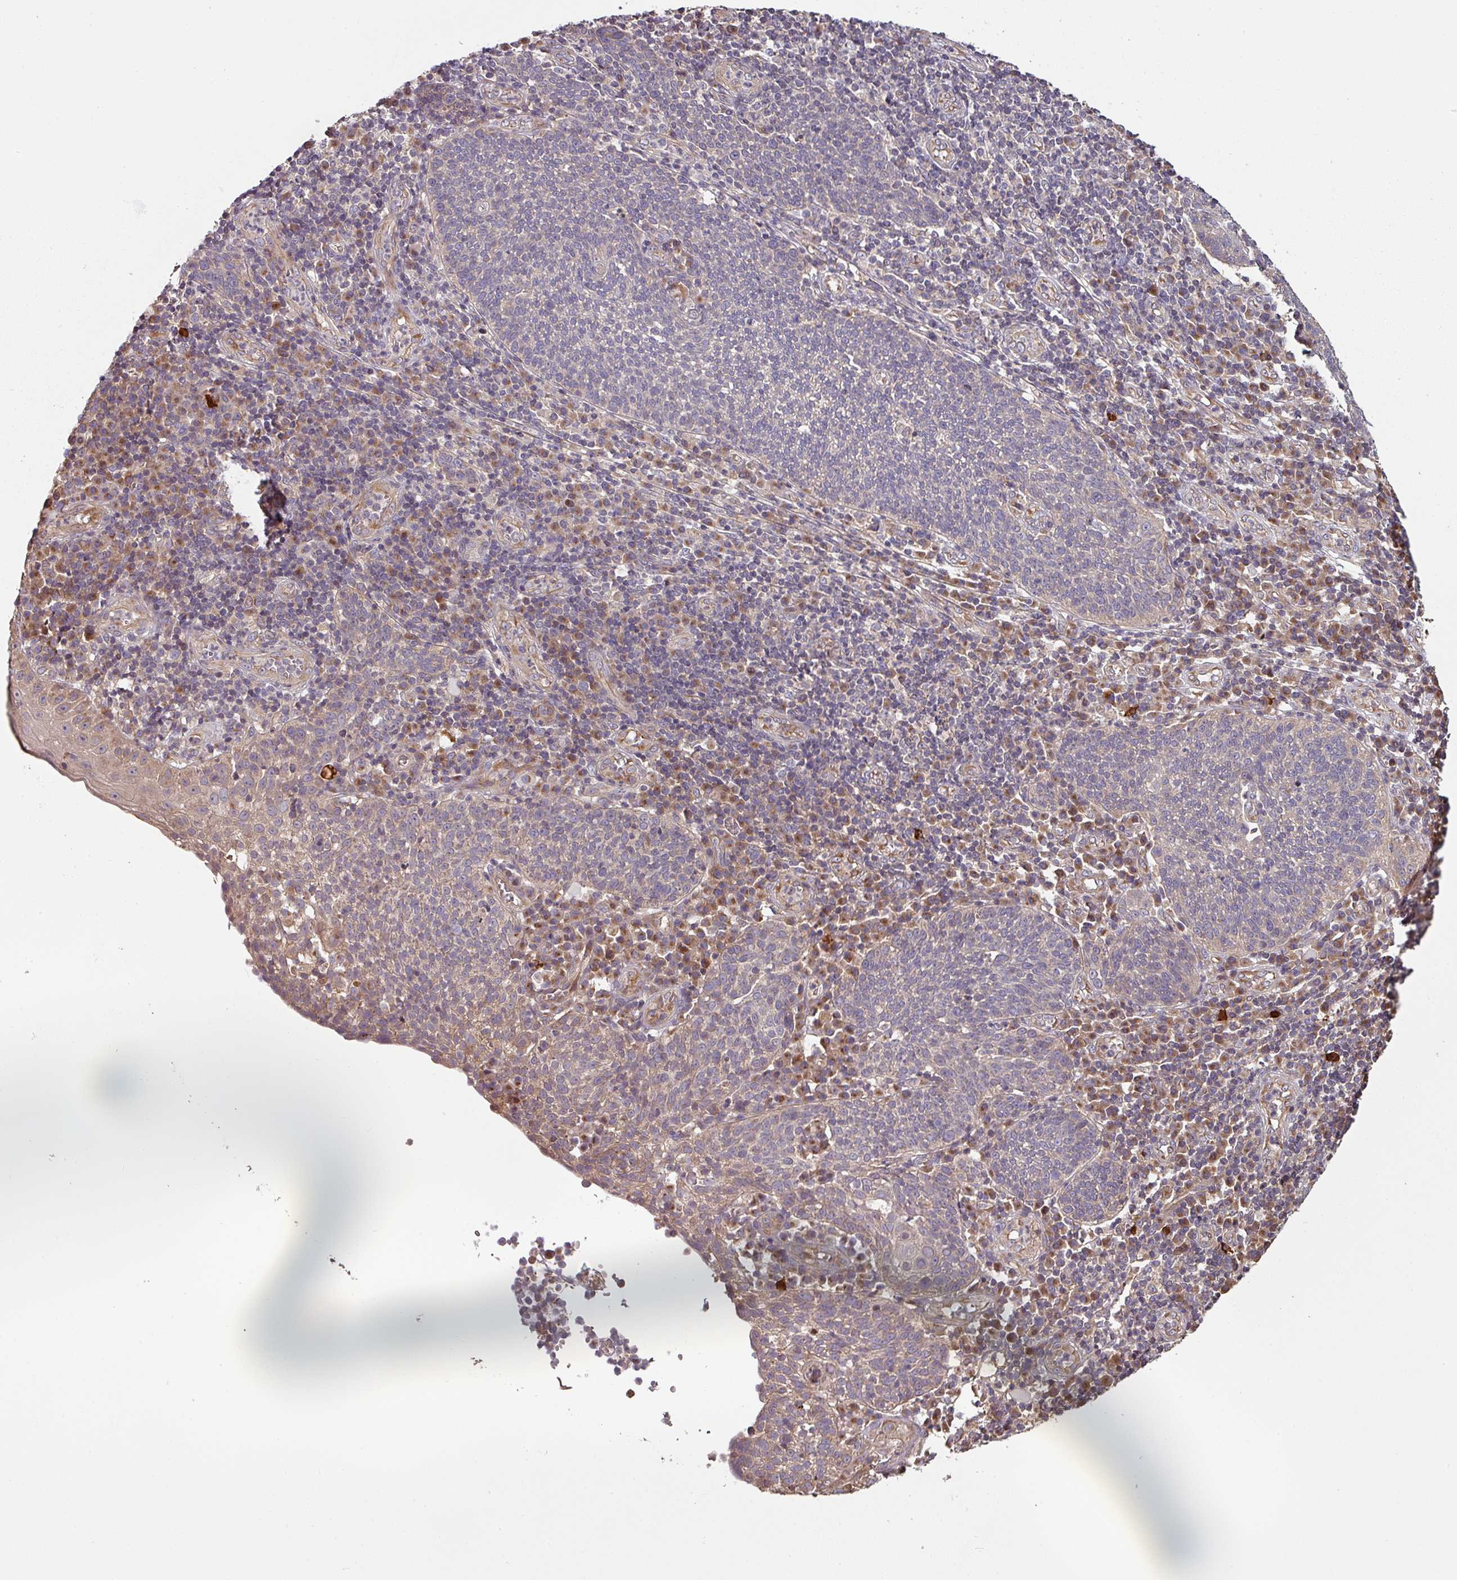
{"staining": {"intensity": "negative", "quantity": "none", "location": "none"}, "tissue": "cervical cancer", "cell_type": "Tumor cells", "image_type": "cancer", "snomed": [{"axis": "morphology", "description": "Squamous cell carcinoma, NOS"}, {"axis": "topography", "description": "Cervix"}], "caption": "Tumor cells show no significant protein expression in cervical cancer (squamous cell carcinoma).", "gene": "SIK1", "patient": {"sex": "female", "age": 34}}